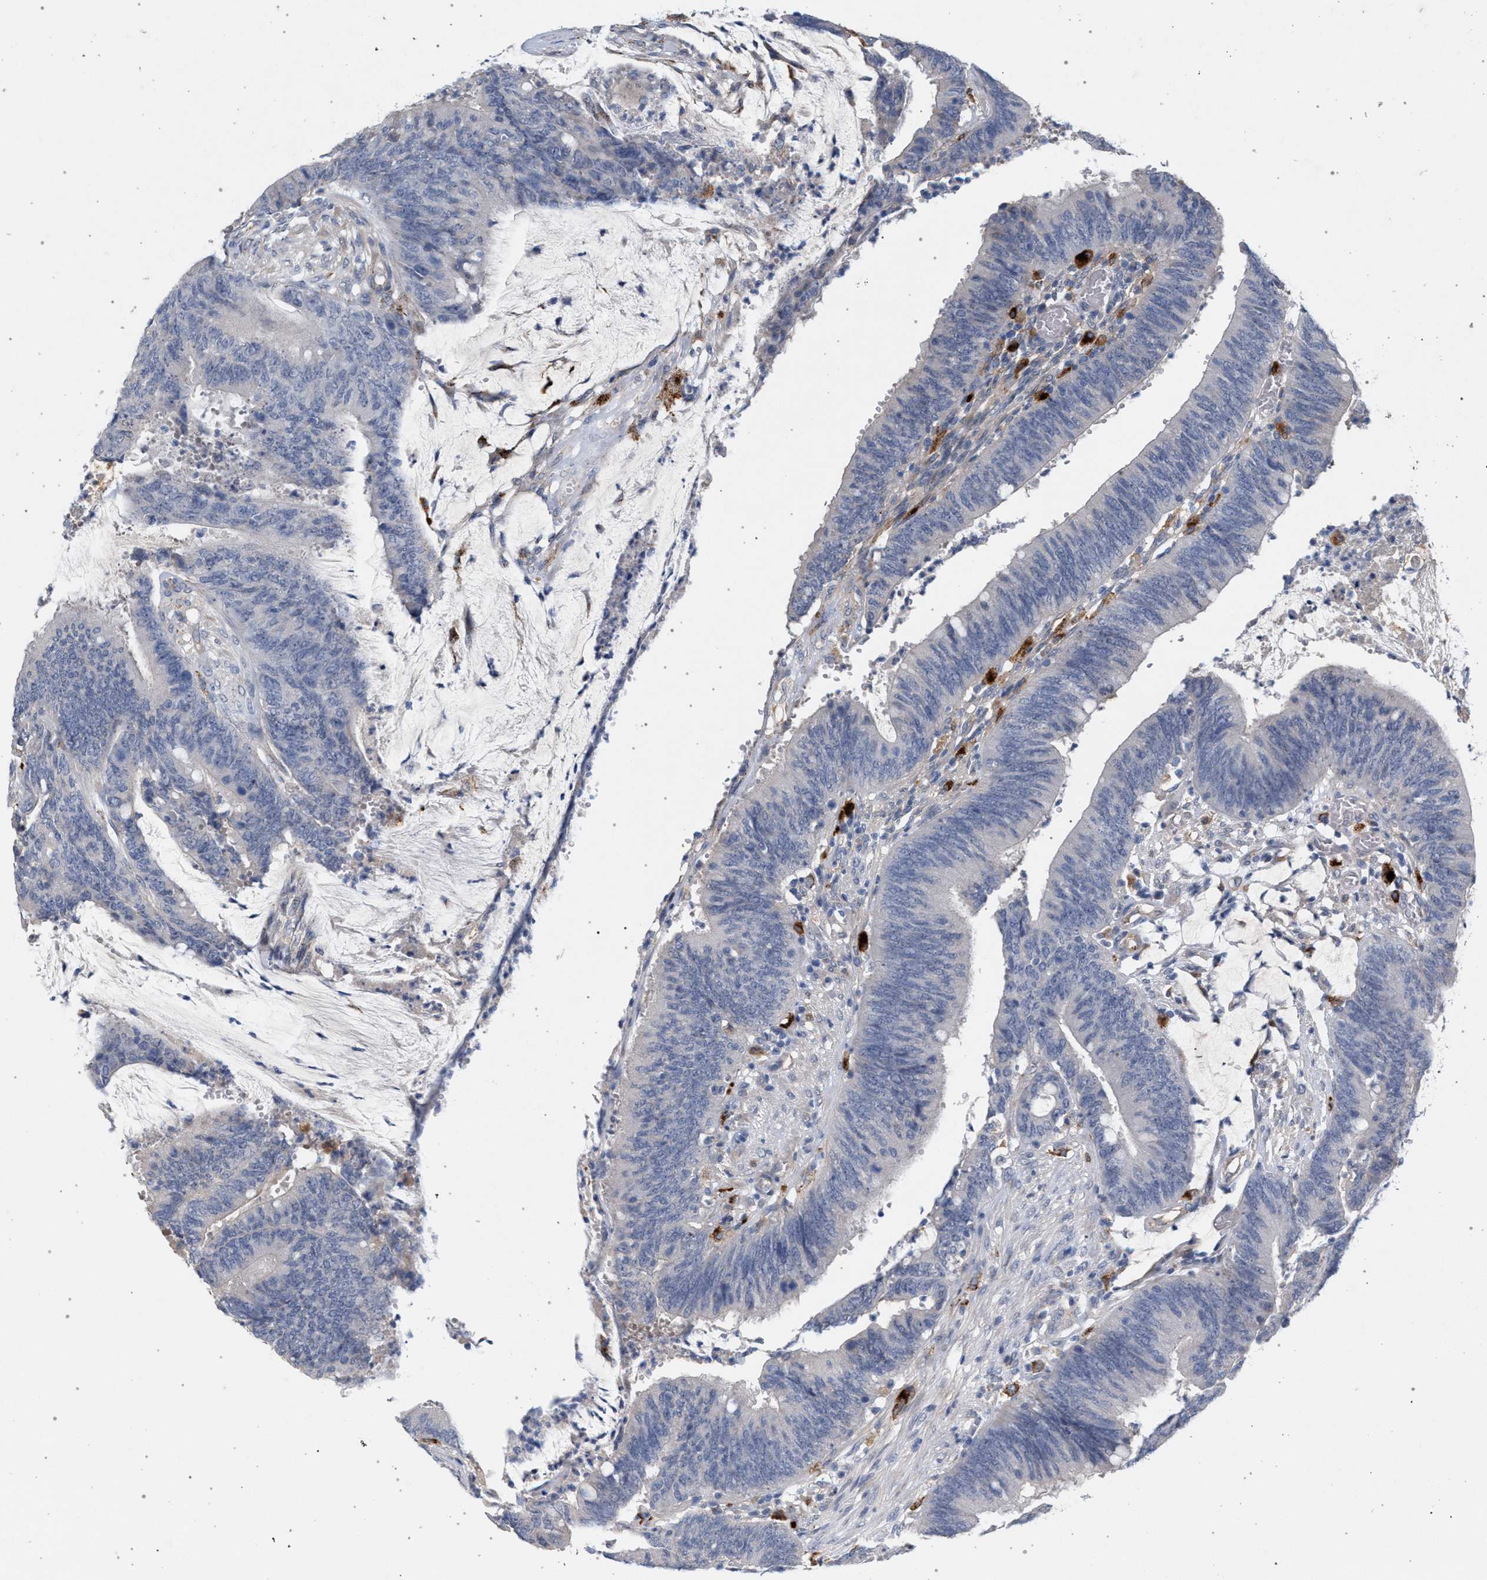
{"staining": {"intensity": "negative", "quantity": "none", "location": "none"}, "tissue": "colorectal cancer", "cell_type": "Tumor cells", "image_type": "cancer", "snomed": [{"axis": "morphology", "description": "Adenocarcinoma, NOS"}, {"axis": "topography", "description": "Rectum"}], "caption": "The histopathology image displays no staining of tumor cells in colorectal cancer (adenocarcinoma). (Immunohistochemistry (ihc), brightfield microscopy, high magnification).", "gene": "MAMDC2", "patient": {"sex": "female", "age": 66}}